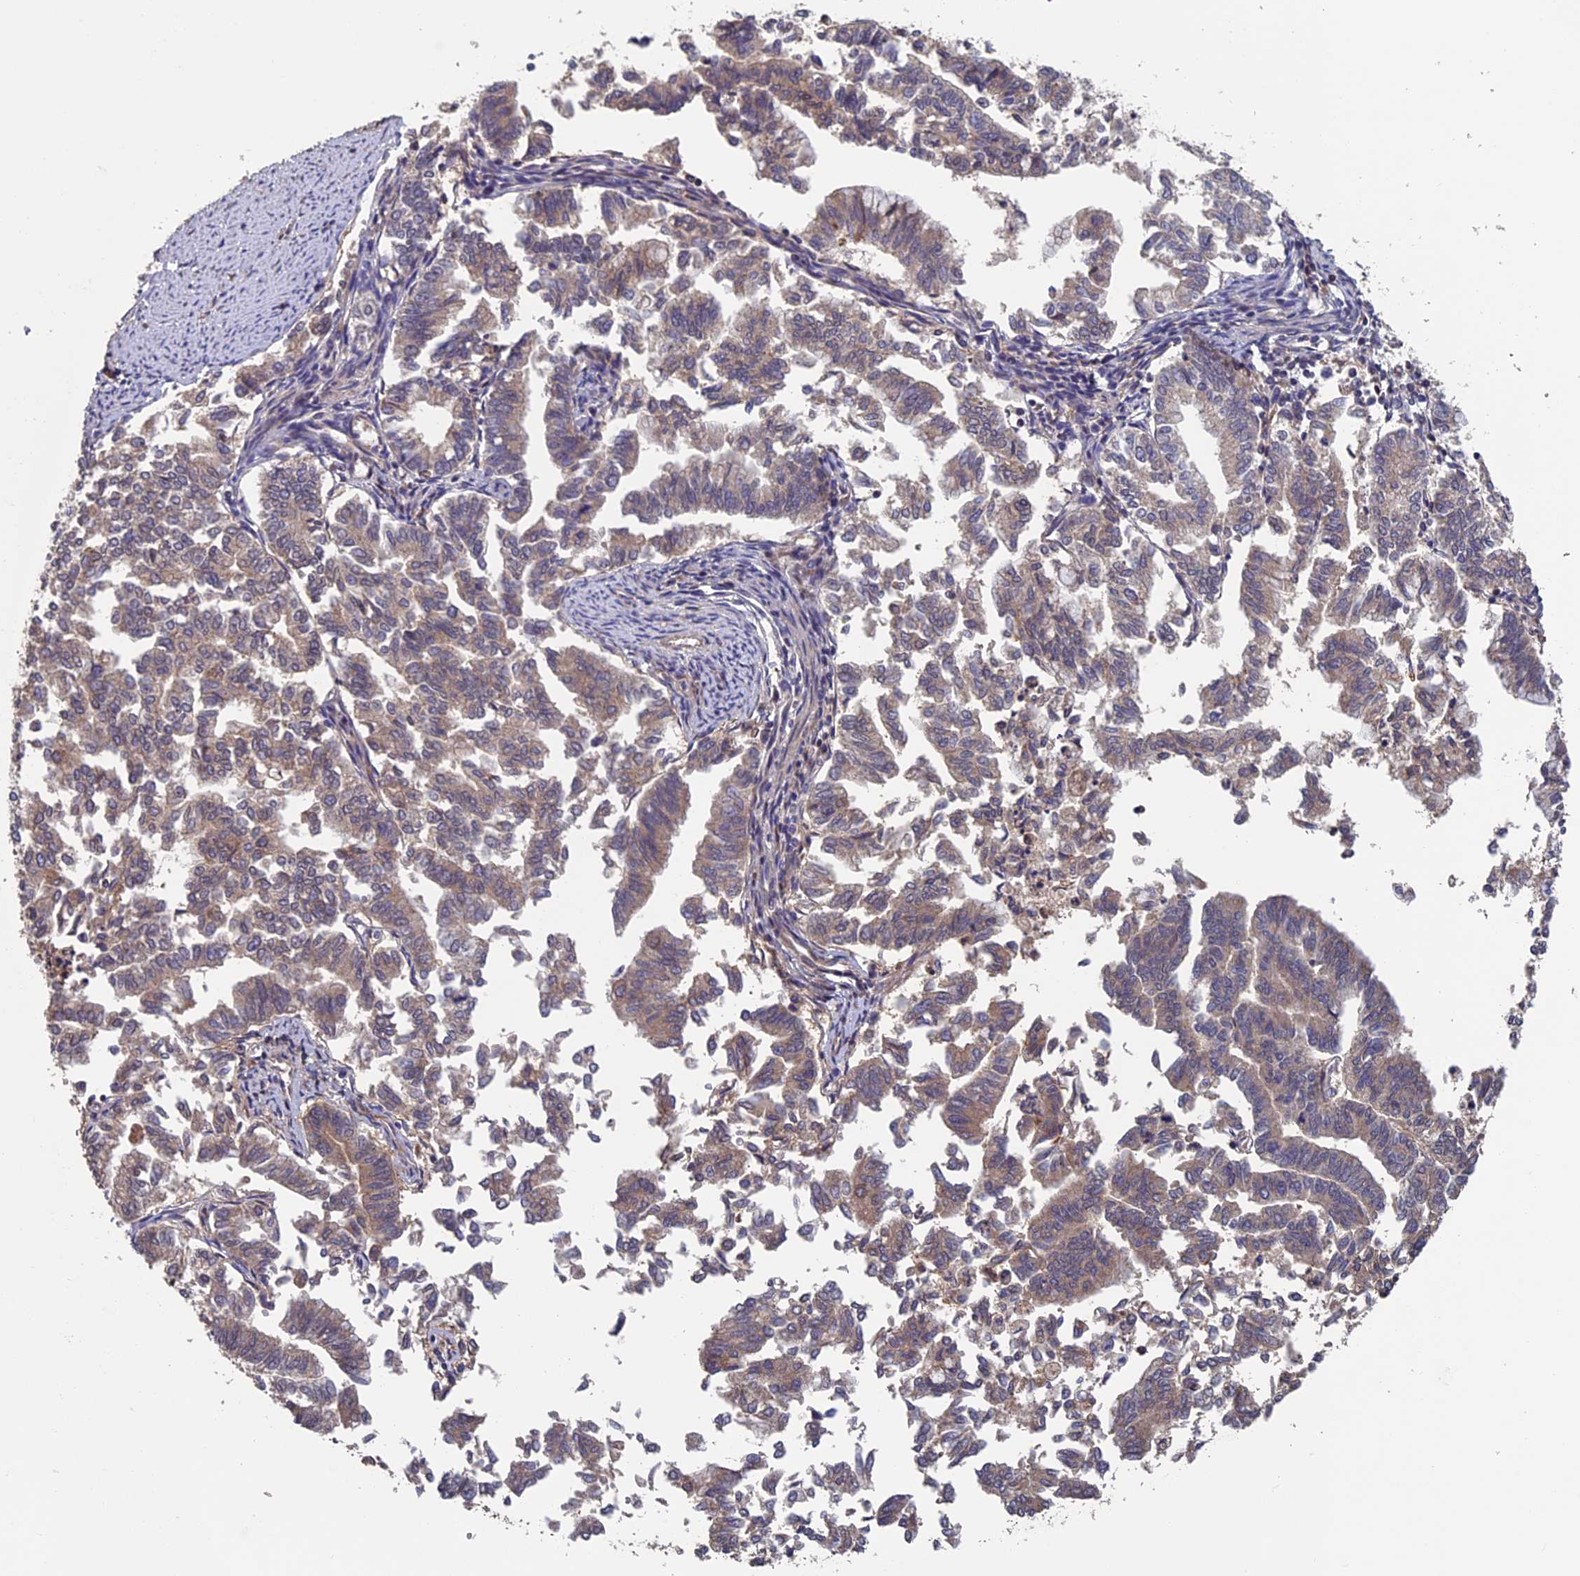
{"staining": {"intensity": "weak", "quantity": "25%-75%", "location": "cytoplasmic/membranous"}, "tissue": "endometrial cancer", "cell_type": "Tumor cells", "image_type": "cancer", "snomed": [{"axis": "morphology", "description": "Adenocarcinoma, NOS"}, {"axis": "topography", "description": "Endometrium"}], "caption": "Immunohistochemistry histopathology image of neoplastic tissue: human endometrial cancer (adenocarcinoma) stained using immunohistochemistry shows low levels of weak protein expression localized specifically in the cytoplasmic/membranous of tumor cells, appearing as a cytoplasmic/membranous brown color.", "gene": "LCMT1", "patient": {"sex": "female", "age": 79}}